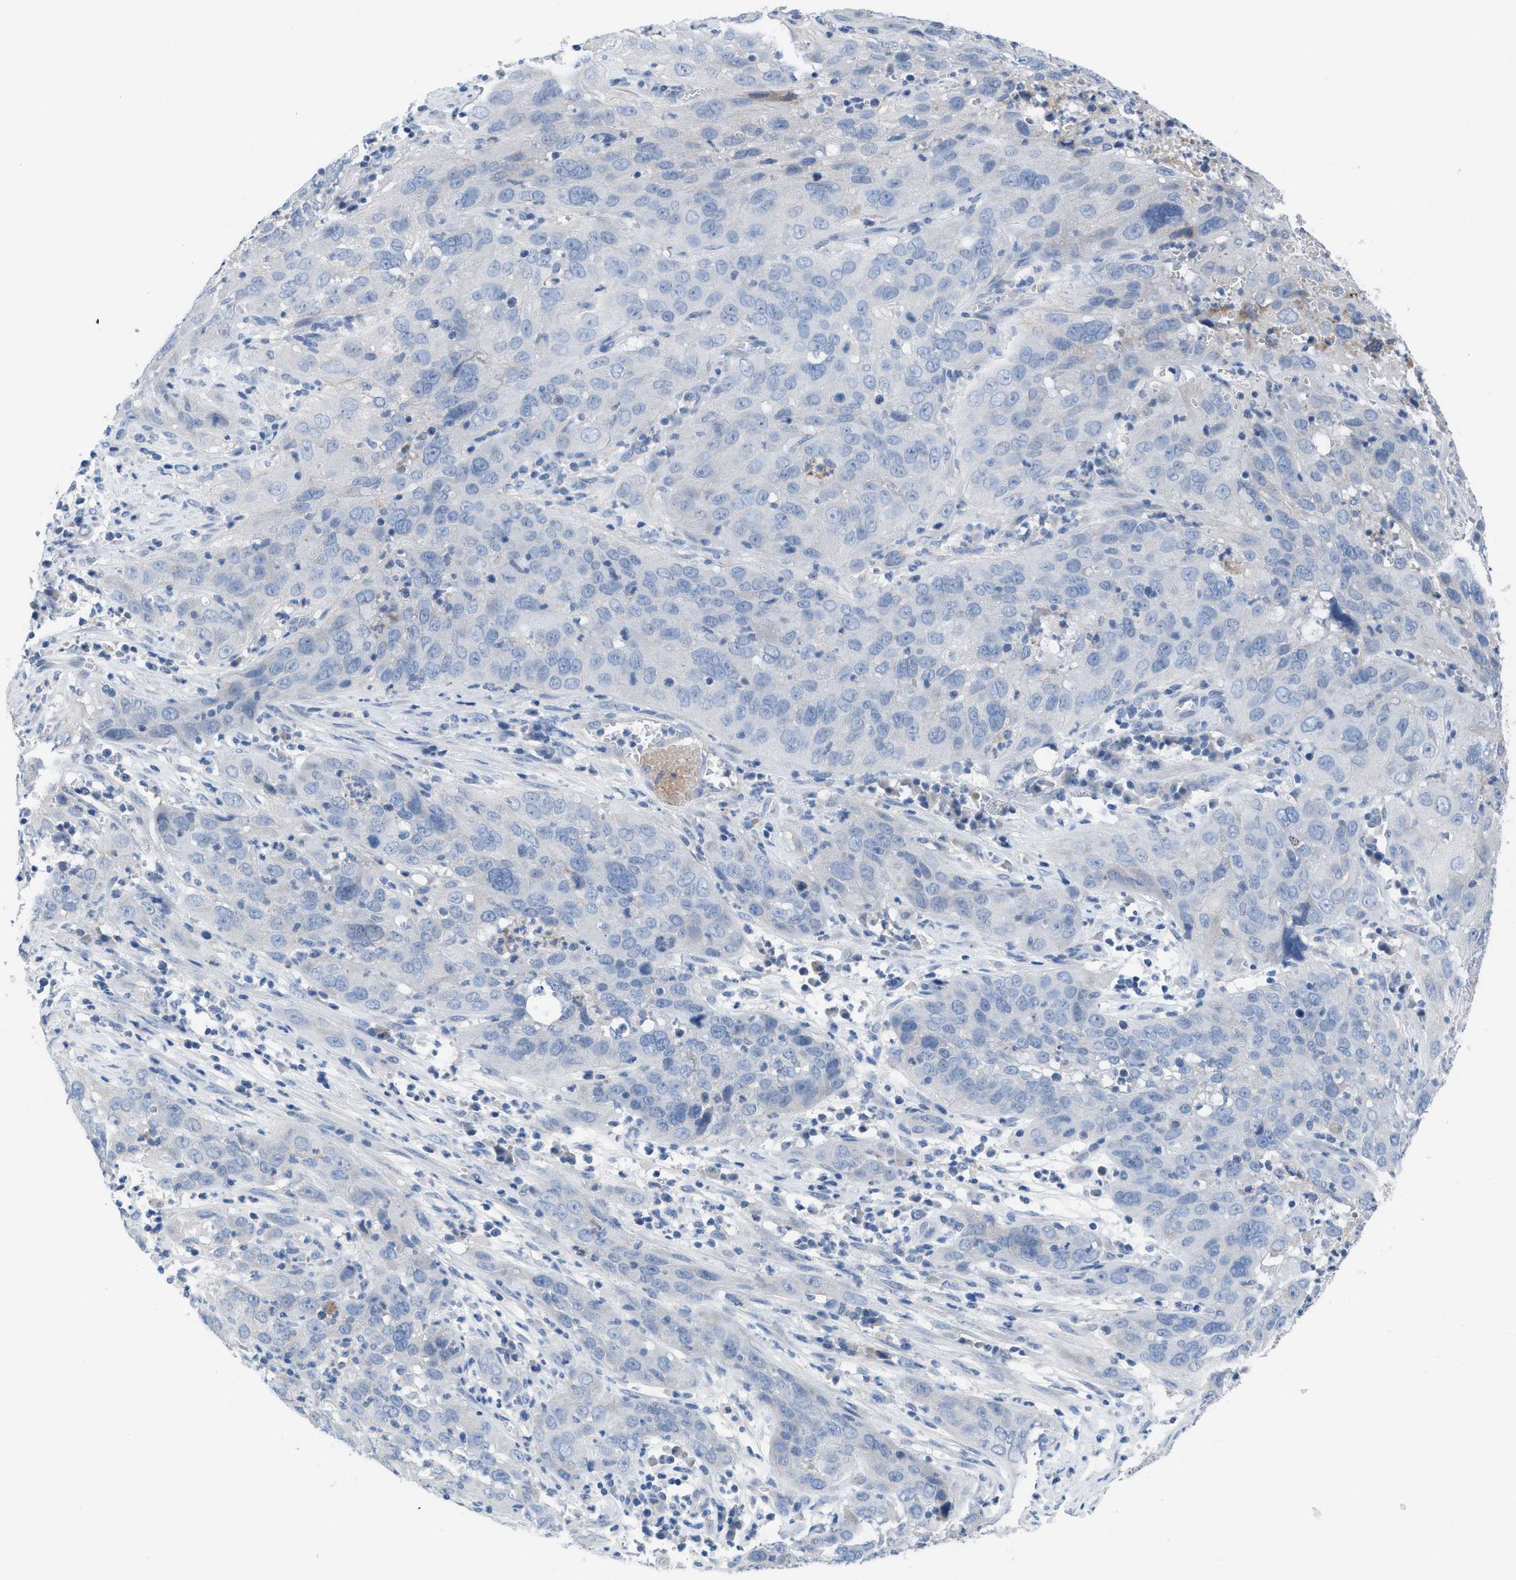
{"staining": {"intensity": "negative", "quantity": "none", "location": "none"}, "tissue": "cervical cancer", "cell_type": "Tumor cells", "image_type": "cancer", "snomed": [{"axis": "morphology", "description": "Squamous cell carcinoma, NOS"}, {"axis": "topography", "description": "Cervix"}], "caption": "Cervical squamous cell carcinoma was stained to show a protein in brown. There is no significant staining in tumor cells. (Stains: DAB immunohistochemistry with hematoxylin counter stain, Microscopy: brightfield microscopy at high magnification).", "gene": "HPX", "patient": {"sex": "female", "age": 32}}